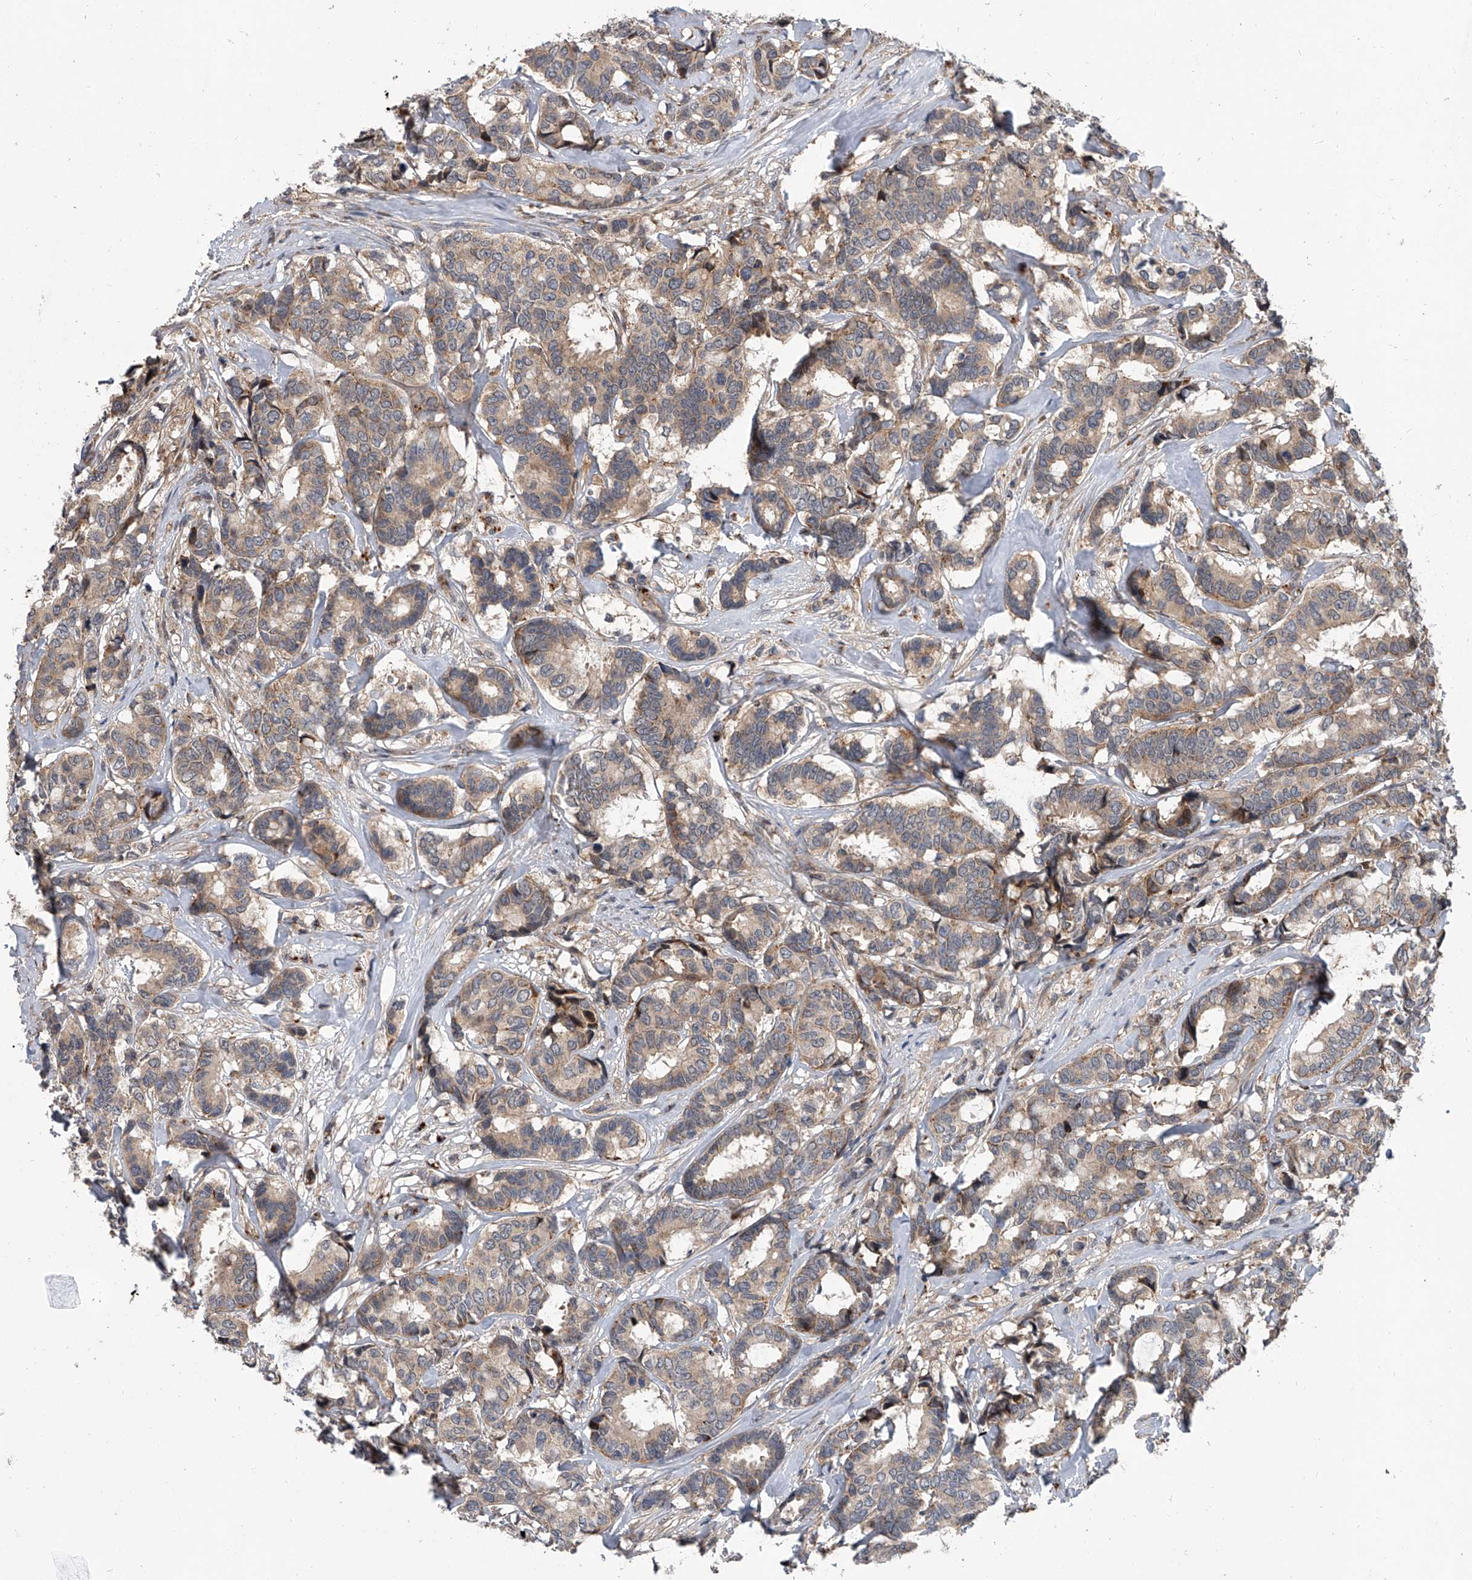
{"staining": {"intensity": "weak", "quantity": "25%-75%", "location": "cytoplasmic/membranous"}, "tissue": "breast cancer", "cell_type": "Tumor cells", "image_type": "cancer", "snomed": [{"axis": "morphology", "description": "Duct carcinoma"}, {"axis": "topography", "description": "Breast"}], "caption": "The immunohistochemical stain shows weak cytoplasmic/membranous positivity in tumor cells of intraductal carcinoma (breast) tissue.", "gene": "GEMIN8", "patient": {"sex": "female", "age": 87}}